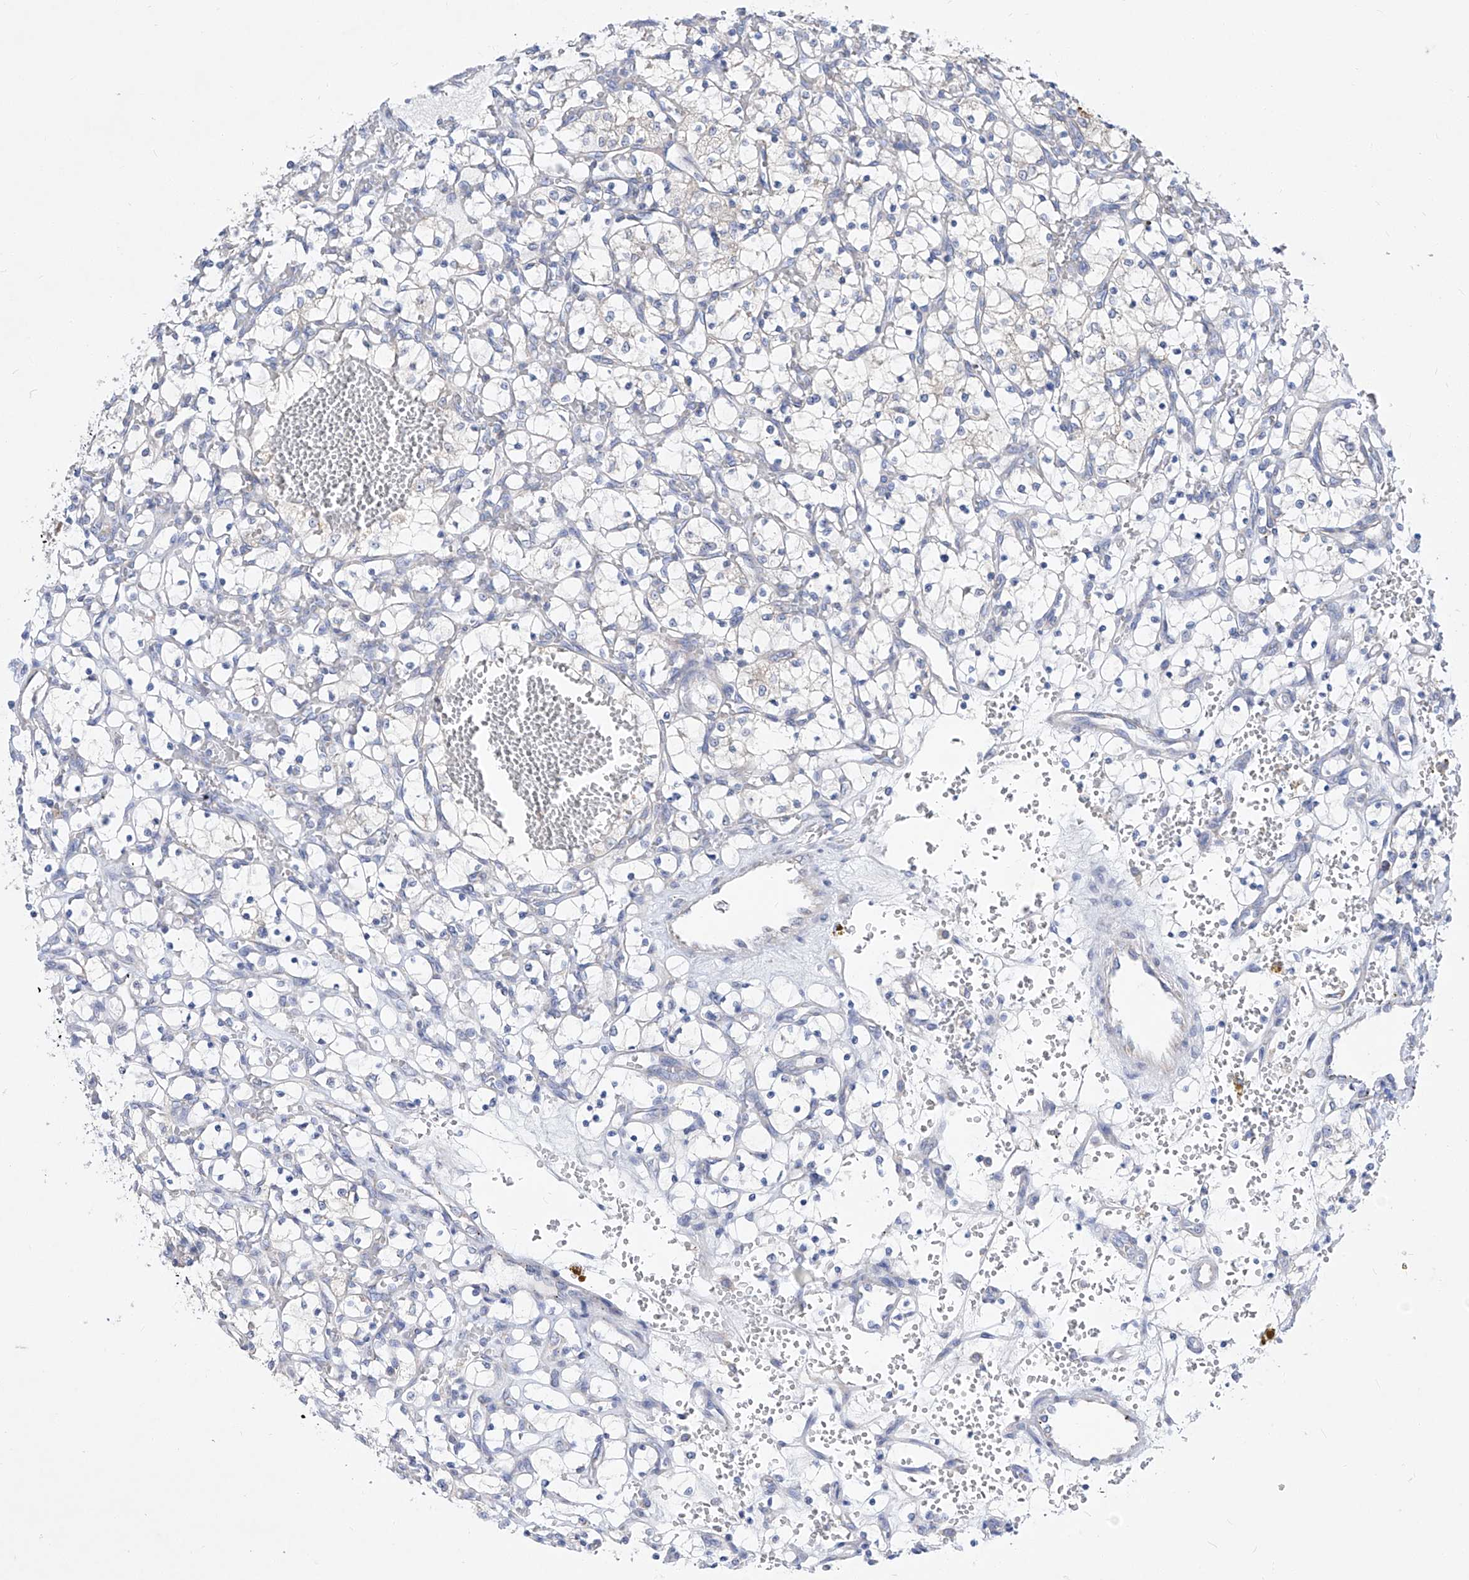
{"staining": {"intensity": "negative", "quantity": "none", "location": "none"}, "tissue": "renal cancer", "cell_type": "Tumor cells", "image_type": "cancer", "snomed": [{"axis": "morphology", "description": "Adenocarcinoma, NOS"}, {"axis": "topography", "description": "Kidney"}], "caption": "Immunohistochemistry of renal cancer (adenocarcinoma) exhibits no expression in tumor cells.", "gene": "UFL1", "patient": {"sex": "female", "age": 69}}